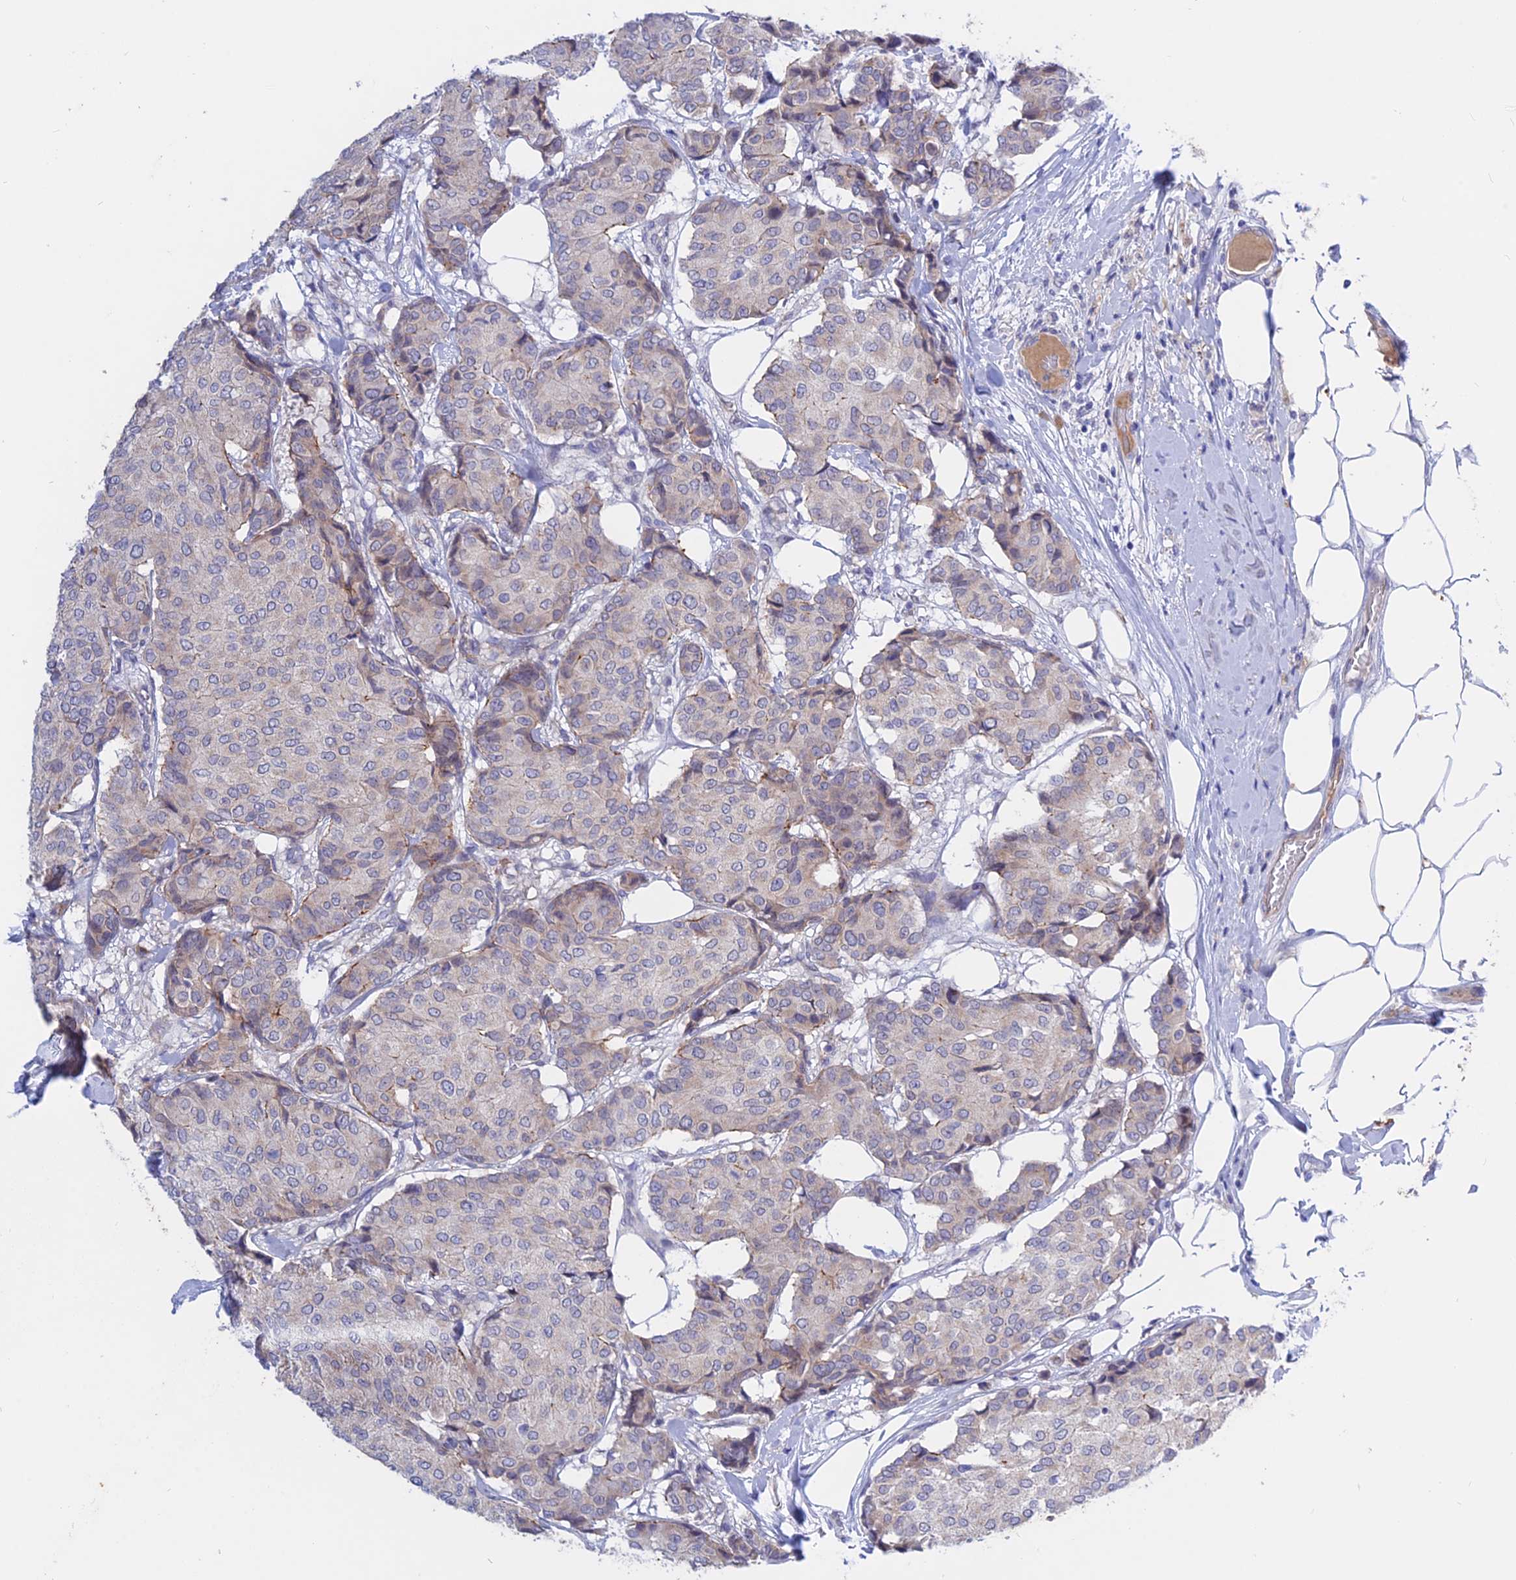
{"staining": {"intensity": "weak", "quantity": "<25%", "location": "cytoplasmic/membranous"}, "tissue": "breast cancer", "cell_type": "Tumor cells", "image_type": "cancer", "snomed": [{"axis": "morphology", "description": "Duct carcinoma"}, {"axis": "topography", "description": "Breast"}], "caption": "Tumor cells are negative for protein expression in human intraductal carcinoma (breast).", "gene": "GK5", "patient": {"sex": "female", "age": 75}}